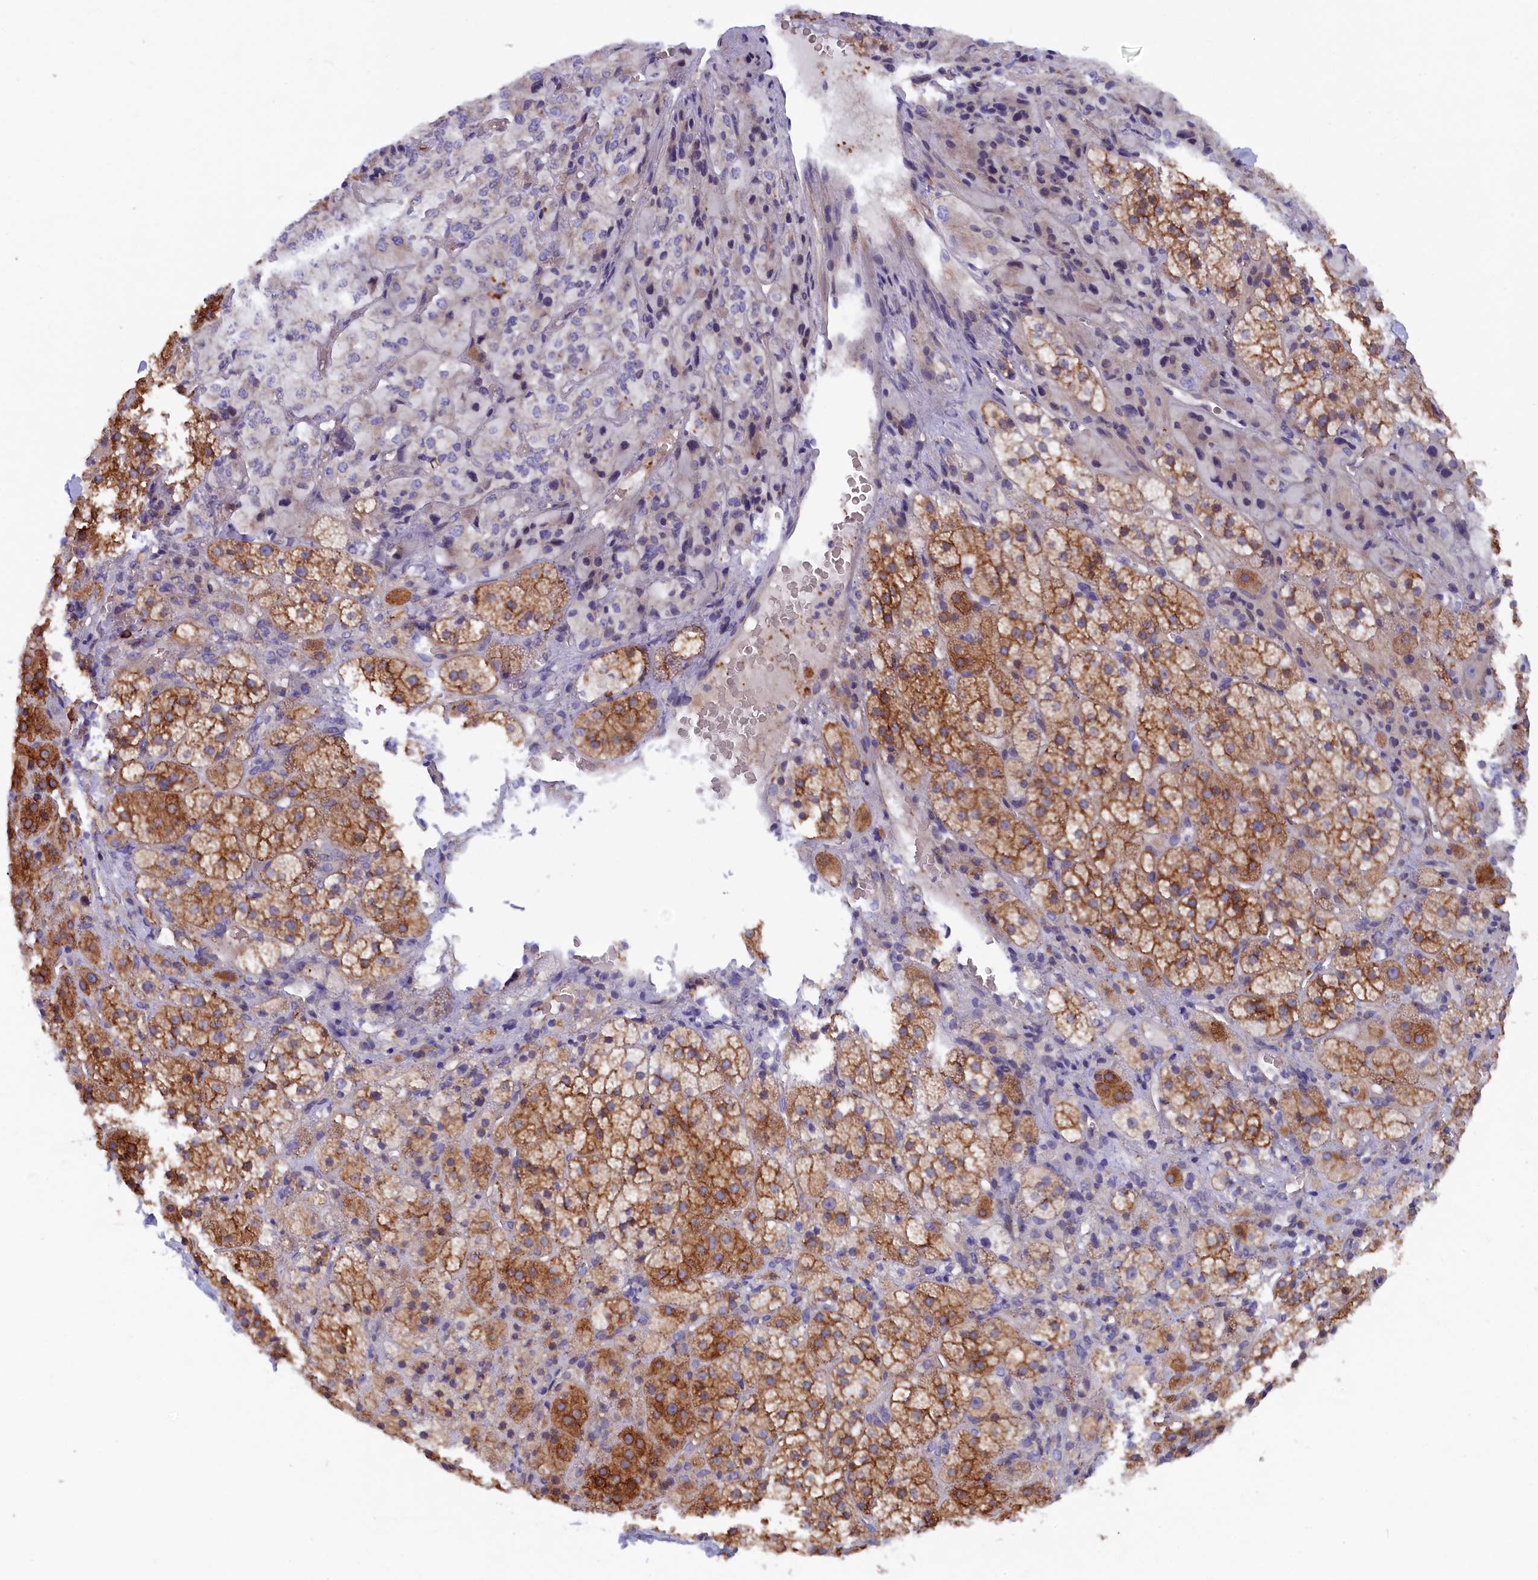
{"staining": {"intensity": "moderate", "quantity": ">75%", "location": "cytoplasmic/membranous"}, "tissue": "adrenal gland", "cell_type": "Glandular cells", "image_type": "normal", "snomed": [{"axis": "morphology", "description": "Normal tissue, NOS"}, {"axis": "topography", "description": "Adrenal gland"}], "caption": "Adrenal gland stained with DAB (3,3'-diaminobenzidine) IHC demonstrates medium levels of moderate cytoplasmic/membranous staining in approximately >75% of glandular cells.", "gene": "JPT2", "patient": {"sex": "female", "age": 44}}